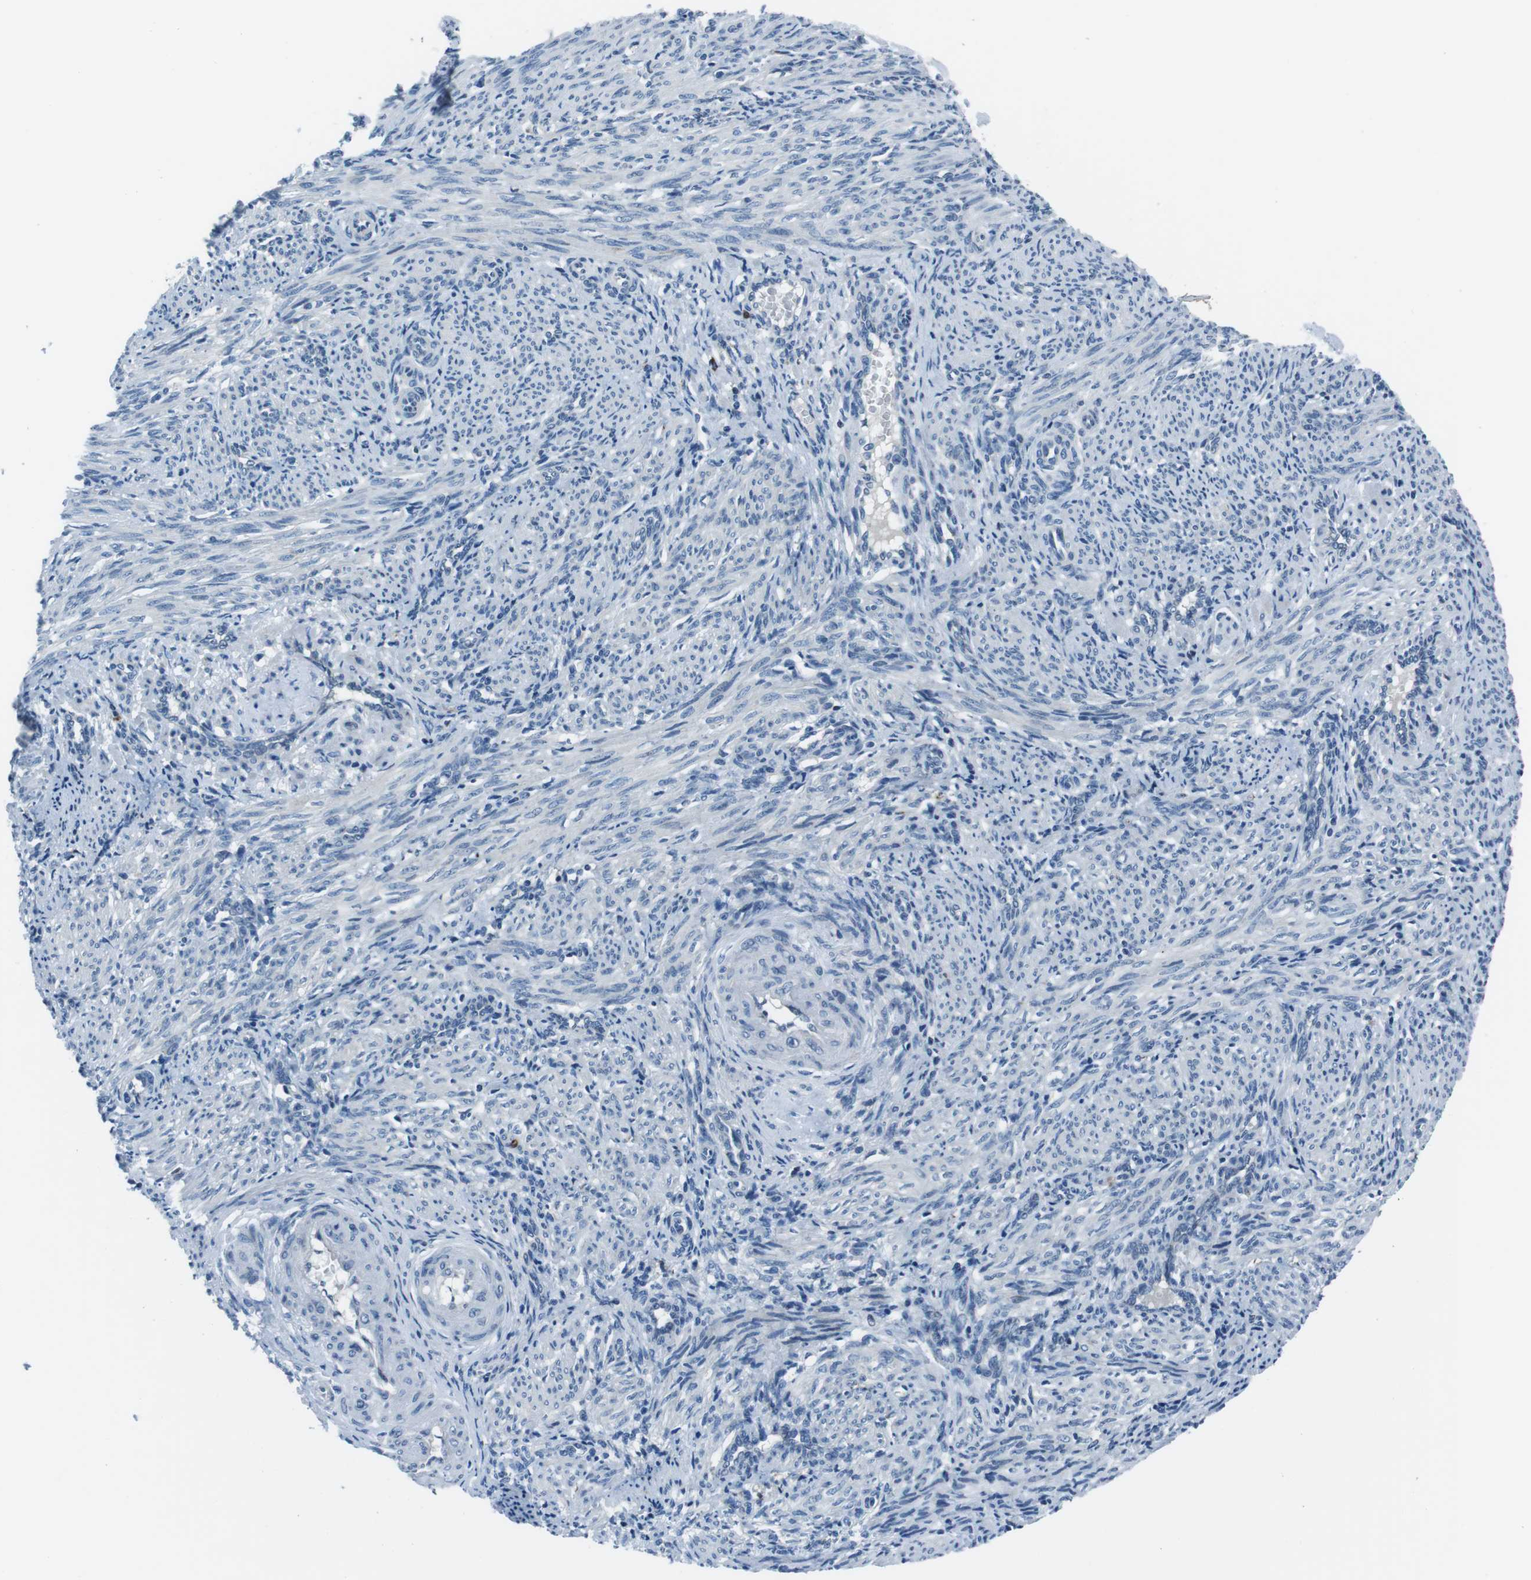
{"staining": {"intensity": "strong", "quantity": "<25%", "location": "cytoplasmic/membranous"}, "tissue": "smooth muscle", "cell_type": "Smooth muscle cells", "image_type": "normal", "snomed": [{"axis": "morphology", "description": "Normal tissue, NOS"}, {"axis": "topography", "description": "Endometrium"}], "caption": "High-power microscopy captured an IHC histopathology image of unremarkable smooth muscle, revealing strong cytoplasmic/membranous staining in about <25% of smooth muscle cells. The staining was performed using DAB, with brown indicating positive protein expression. Nuclei are stained blue with hematoxylin.", "gene": "NUCB2", "patient": {"sex": "female", "age": 33}}